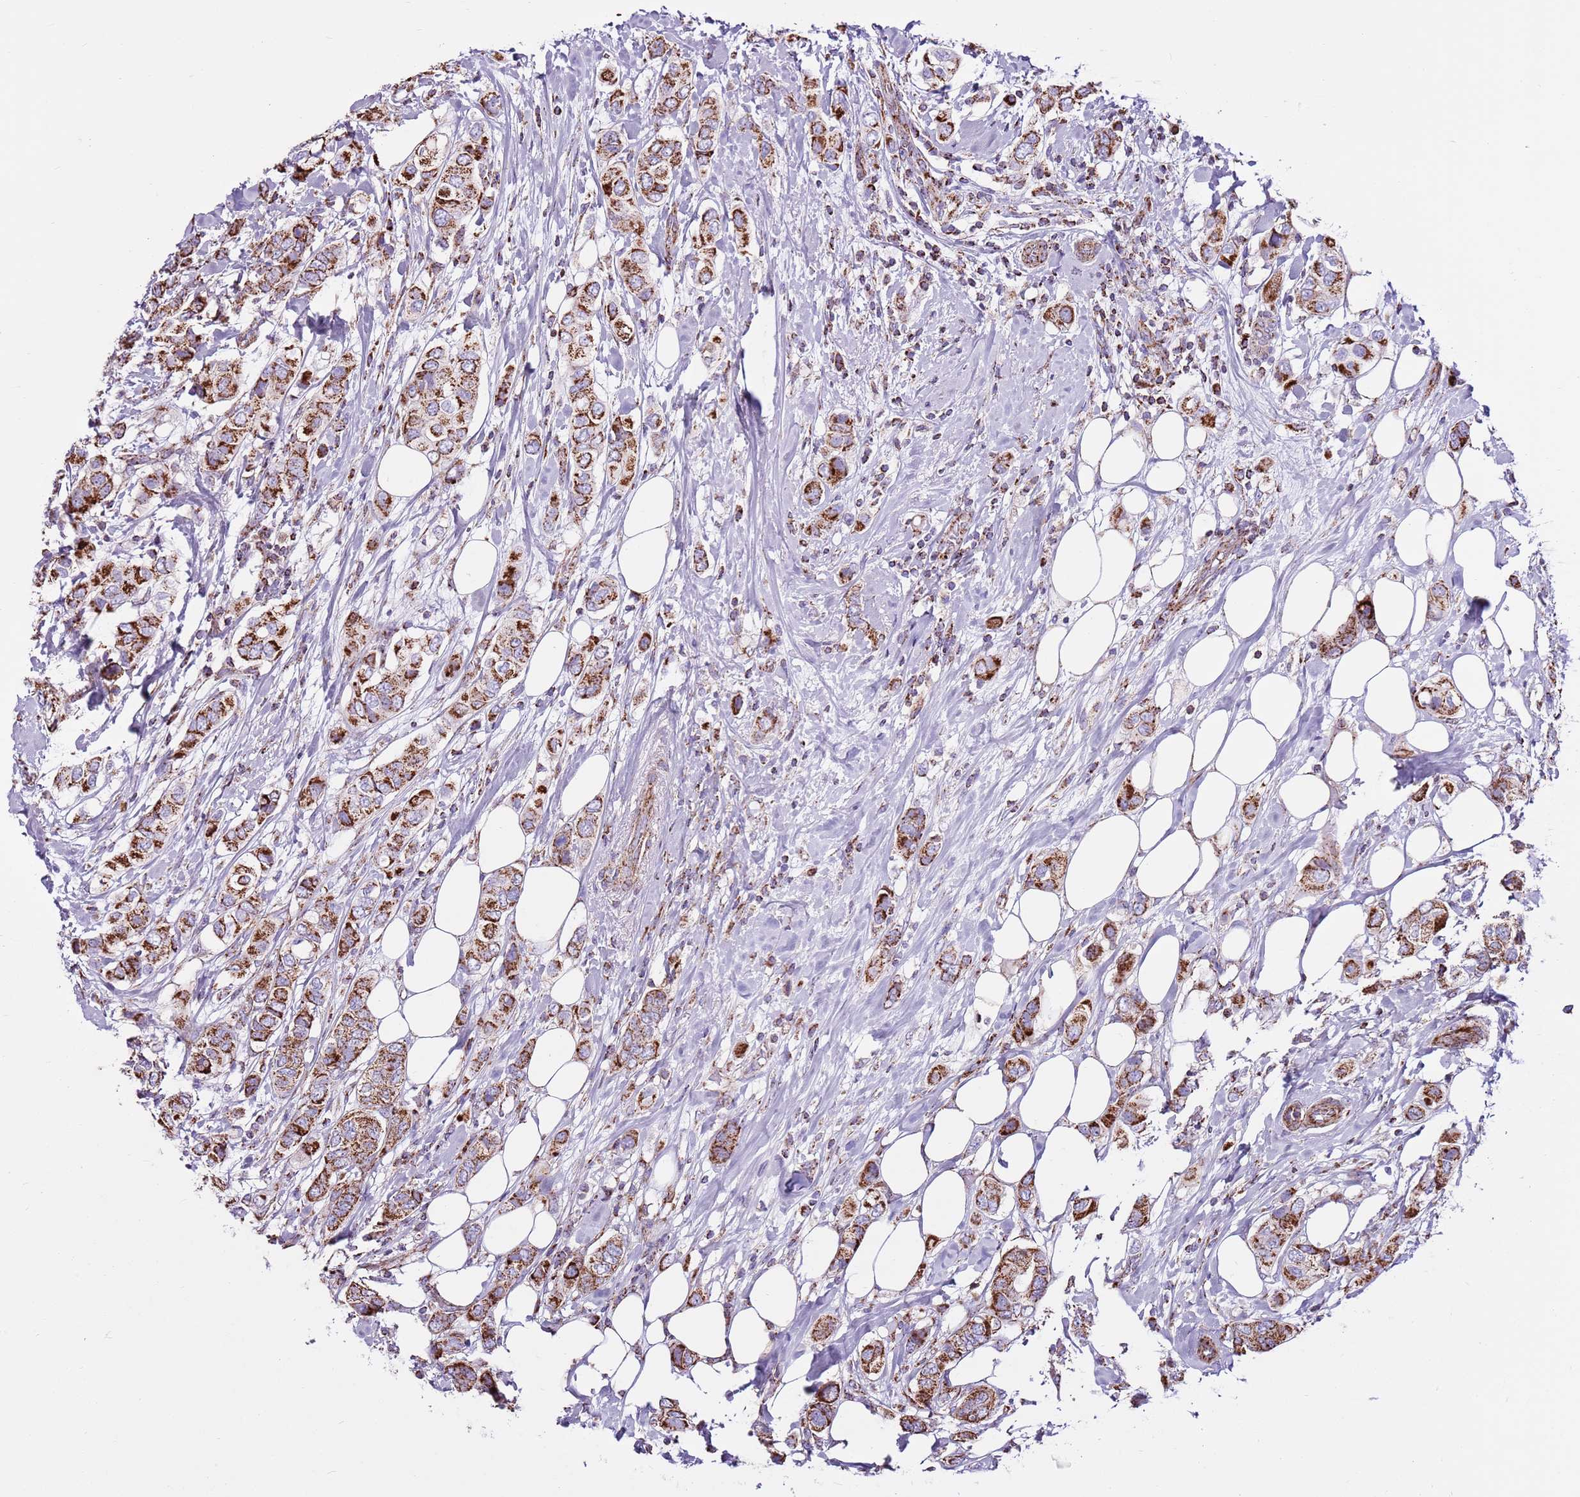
{"staining": {"intensity": "strong", "quantity": ">75%", "location": "cytoplasmic/membranous"}, "tissue": "breast cancer", "cell_type": "Tumor cells", "image_type": "cancer", "snomed": [{"axis": "morphology", "description": "Lobular carcinoma"}, {"axis": "topography", "description": "Breast"}], "caption": "A histopathology image of human breast cancer (lobular carcinoma) stained for a protein exhibits strong cytoplasmic/membranous brown staining in tumor cells.", "gene": "HECTD4", "patient": {"sex": "female", "age": 51}}